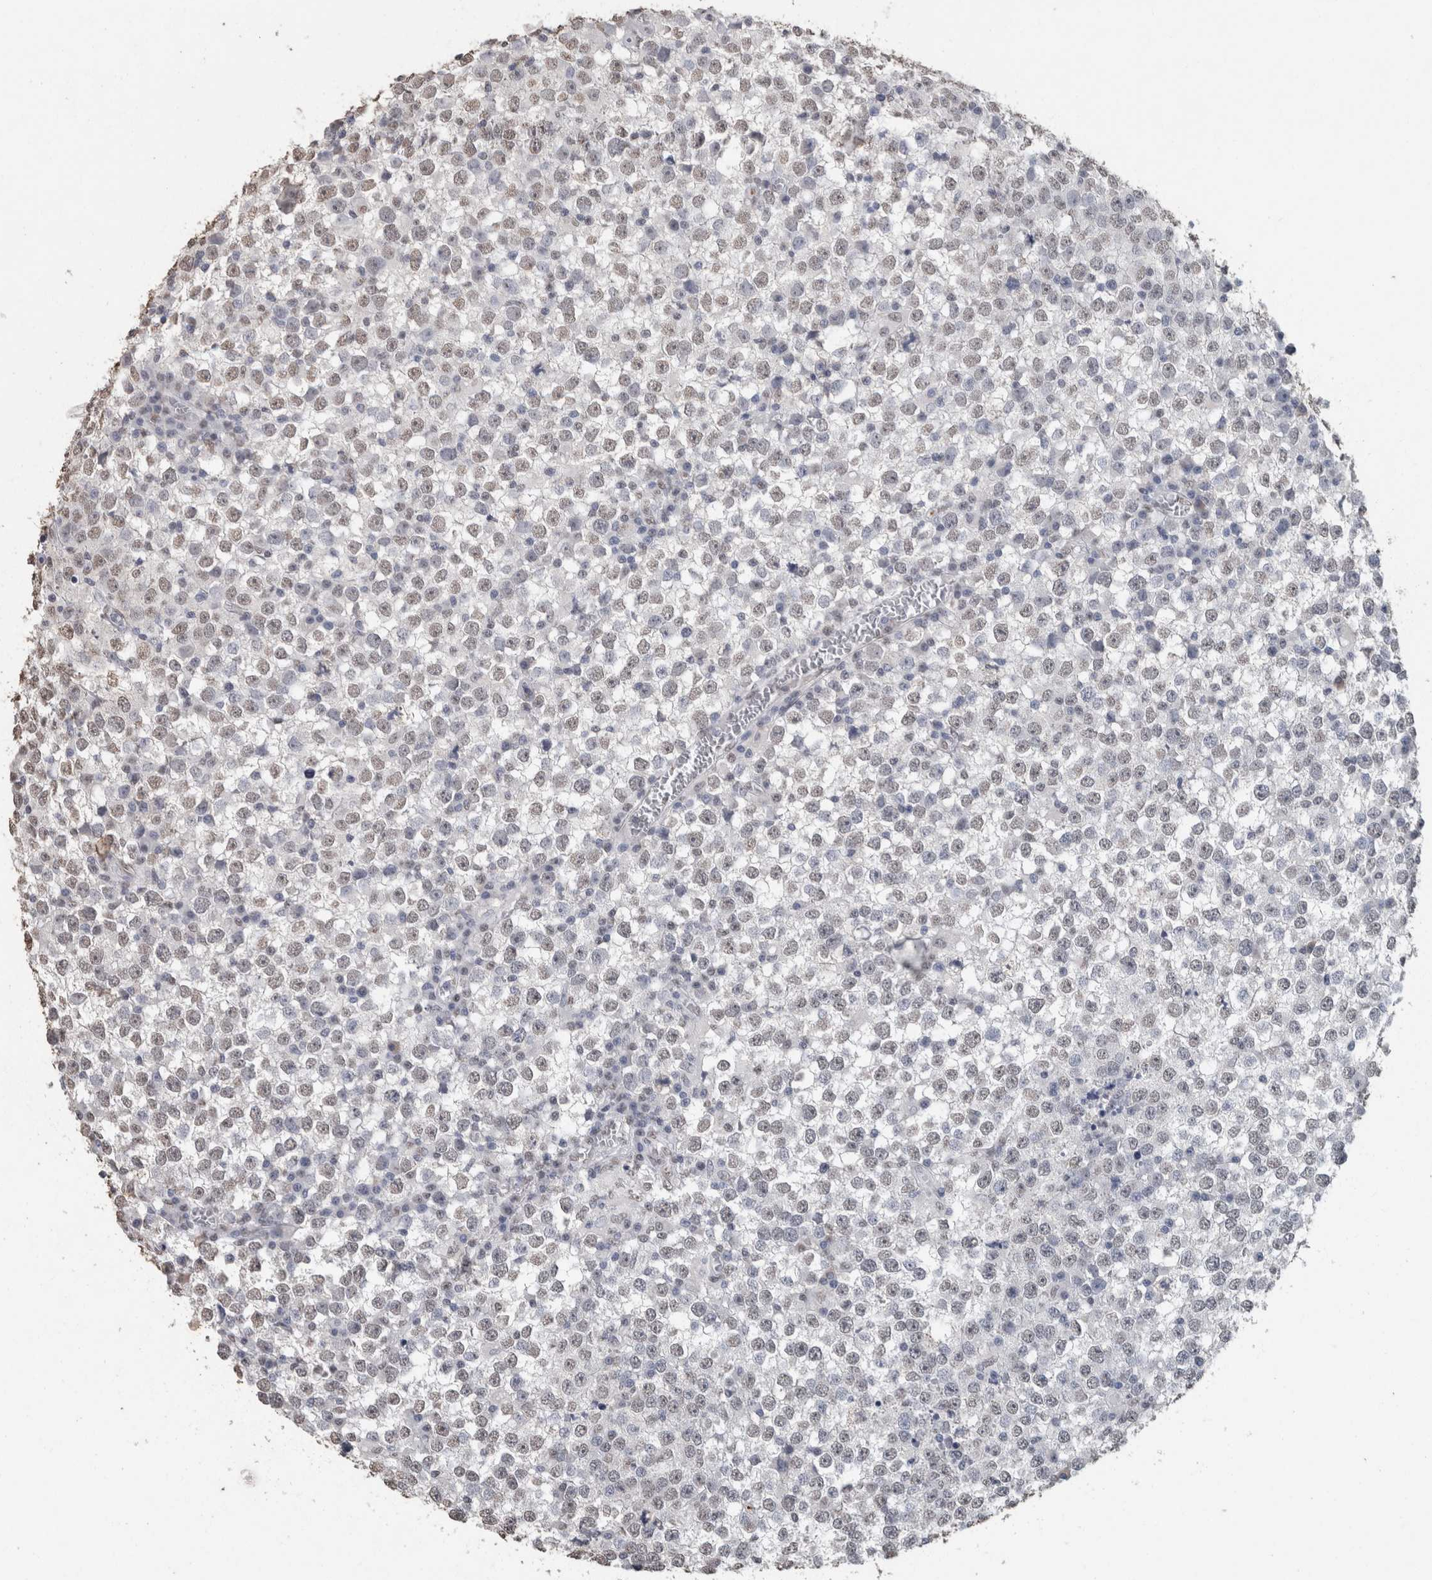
{"staining": {"intensity": "negative", "quantity": "none", "location": "none"}, "tissue": "testis cancer", "cell_type": "Tumor cells", "image_type": "cancer", "snomed": [{"axis": "morphology", "description": "Seminoma, NOS"}, {"axis": "topography", "description": "Testis"}], "caption": "Immunohistochemical staining of testis cancer (seminoma) demonstrates no significant expression in tumor cells.", "gene": "LTBP1", "patient": {"sex": "male", "age": 65}}